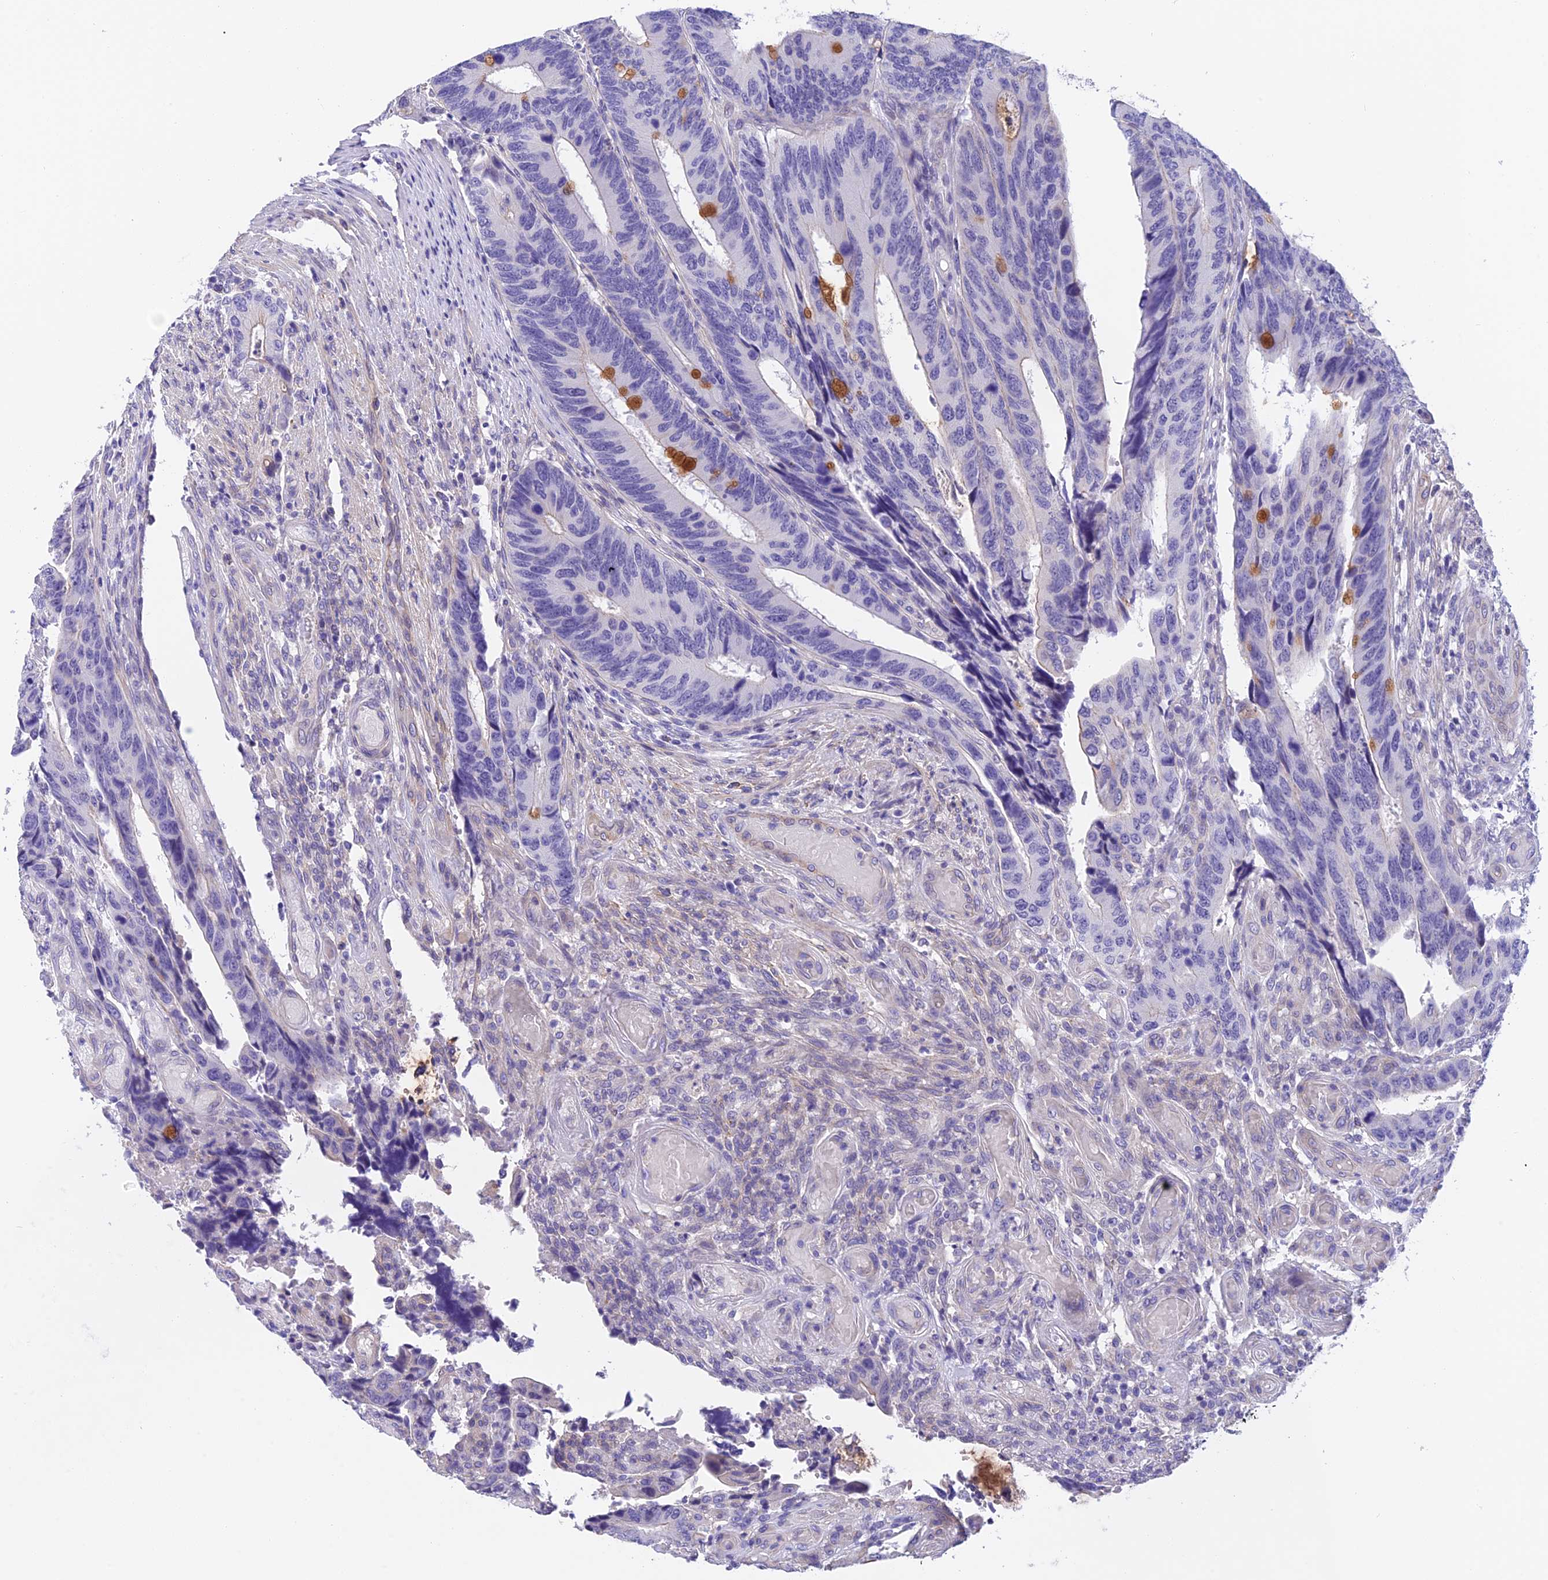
{"staining": {"intensity": "negative", "quantity": "none", "location": "none"}, "tissue": "colorectal cancer", "cell_type": "Tumor cells", "image_type": "cancer", "snomed": [{"axis": "morphology", "description": "Adenocarcinoma, NOS"}, {"axis": "topography", "description": "Colon"}], "caption": "Tumor cells are negative for protein expression in human adenocarcinoma (colorectal).", "gene": "C17orf67", "patient": {"sex": "male", "age": 87}}